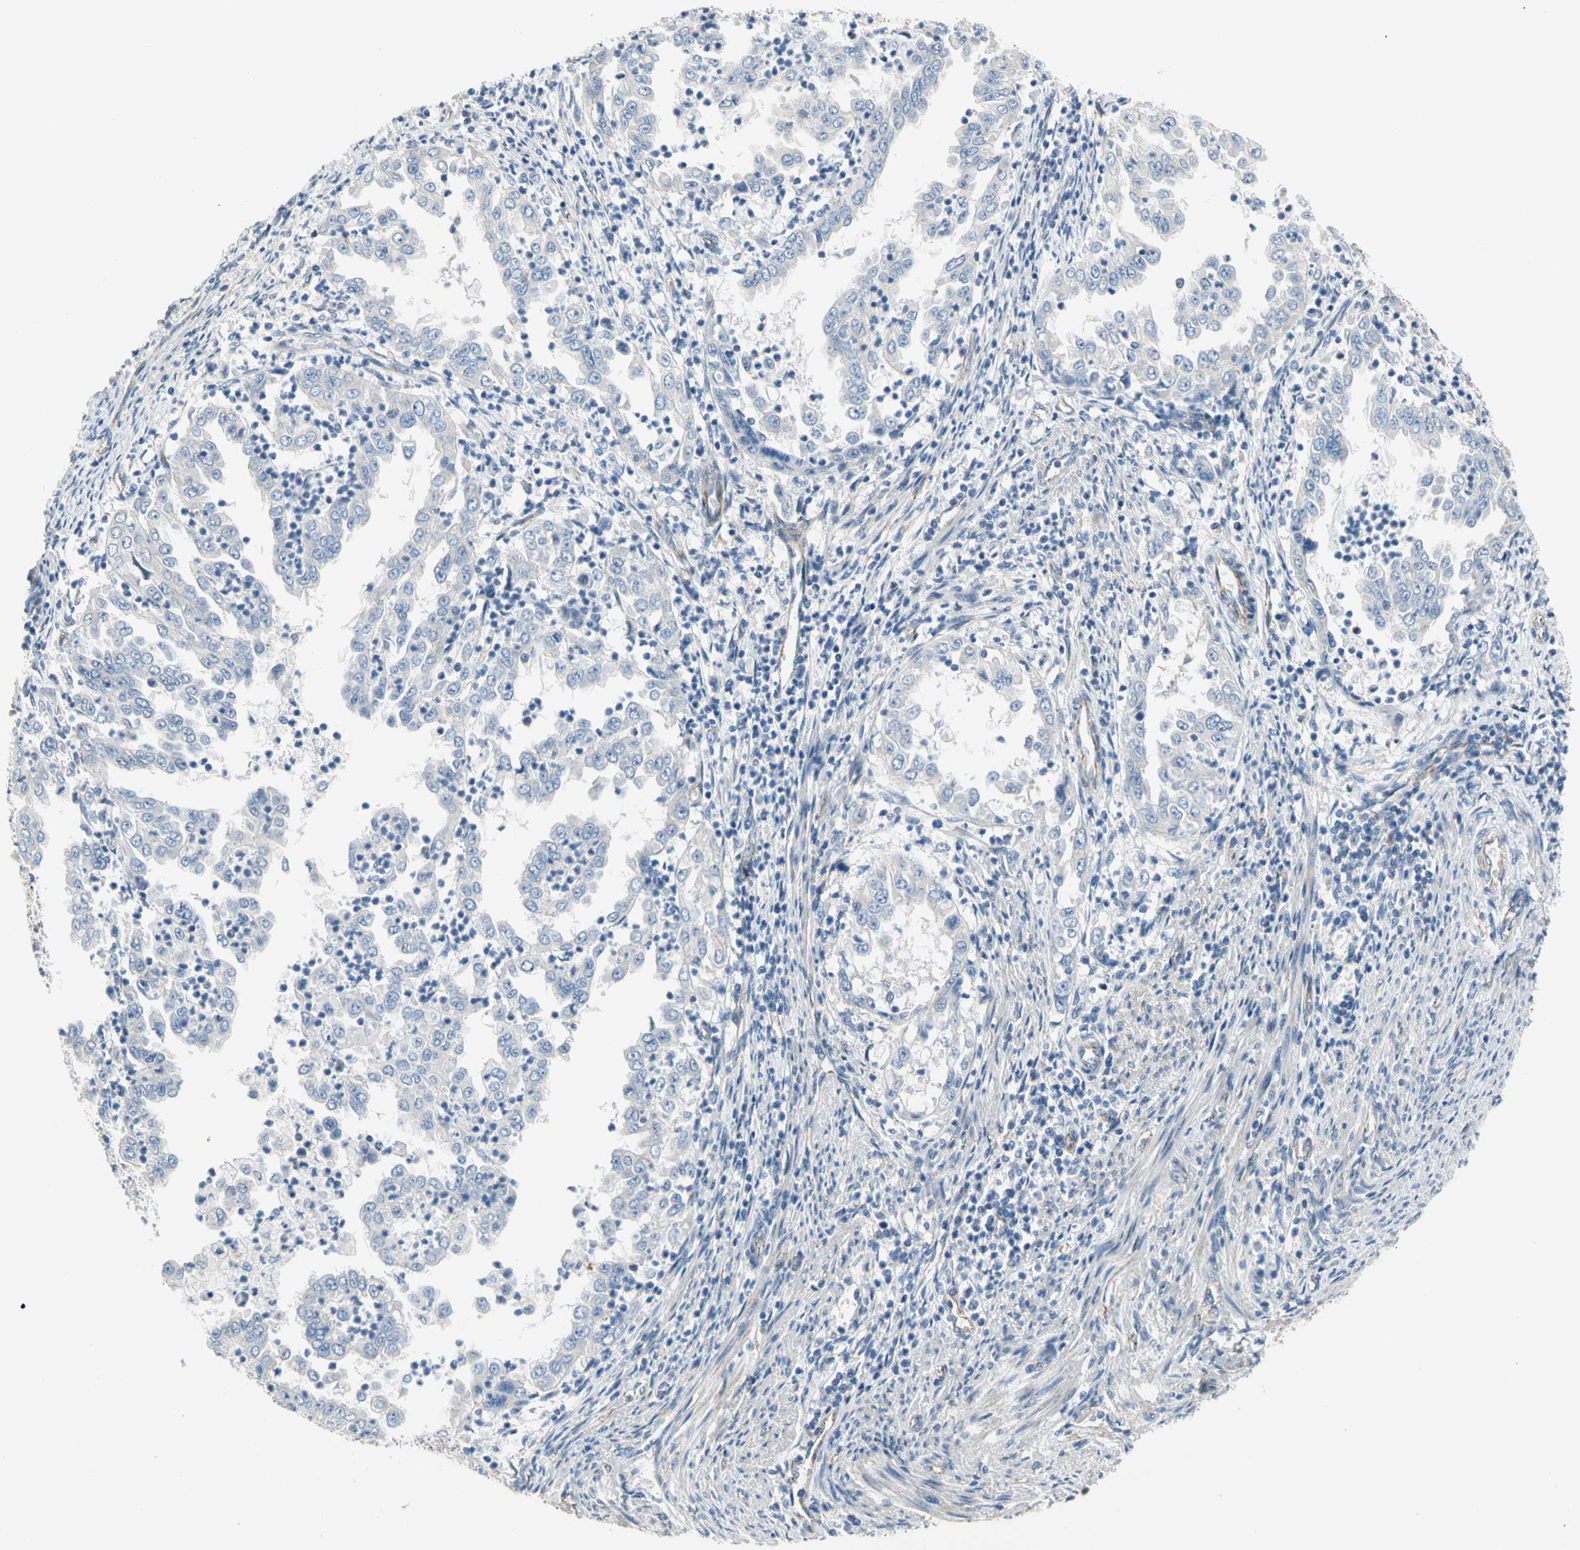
{"staining": {"intensity": "negative", "quantity": "none", "location": "none"}, "tissue": "endometrial cancer", "cell_type": "Tumor cells", "image_type": "cancer", "snomed": [{"axis": "morphology", "description": "Adenocarcinoma, NOS"}, {"axis": "topography", "description": "Endometrium"}], "caption": "An image of endometrial cancer stained for a protein displays no brown staining in tumor cells.", "gene": "LGR6", "patient": {"sex": "female", "age": 85}}